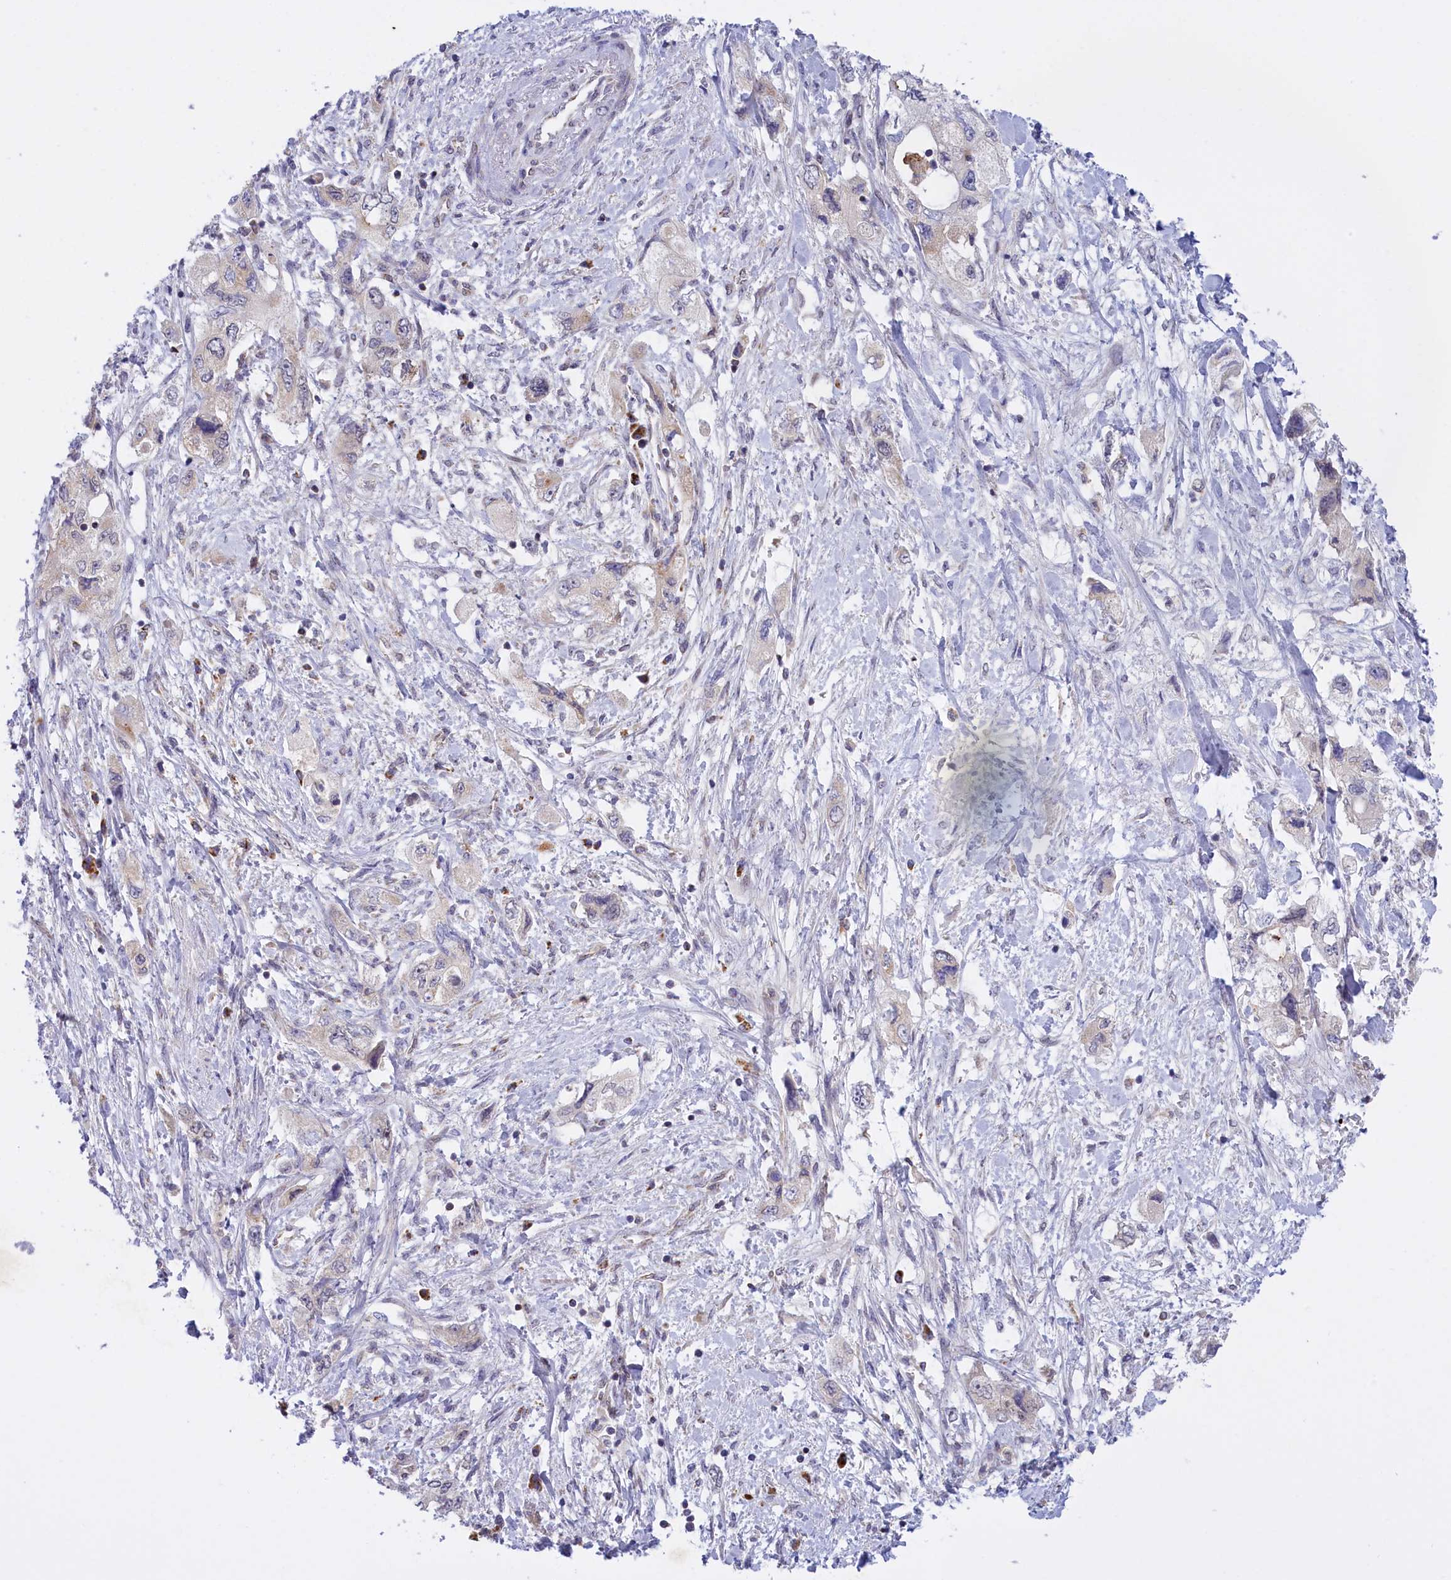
{"staining": {"intensity": "negative", "quantity": "none", "location": "none"}, "tissue": "pancreatic cancer", "cell_type": "Tumor cells", "image_type": "cancer", "snomed": [{"axis": "morphology", "description": "Adenocarcinoma, NOS"}, {"axis": "topography", "description": "Pancreas"}], "caption": "Histopathology image shows no protein expression in tumor cells of pancreatic adenocarcinoma tissue.", "gene": "FAM149B1", "patient": {"sex": "female", "age": 73}}